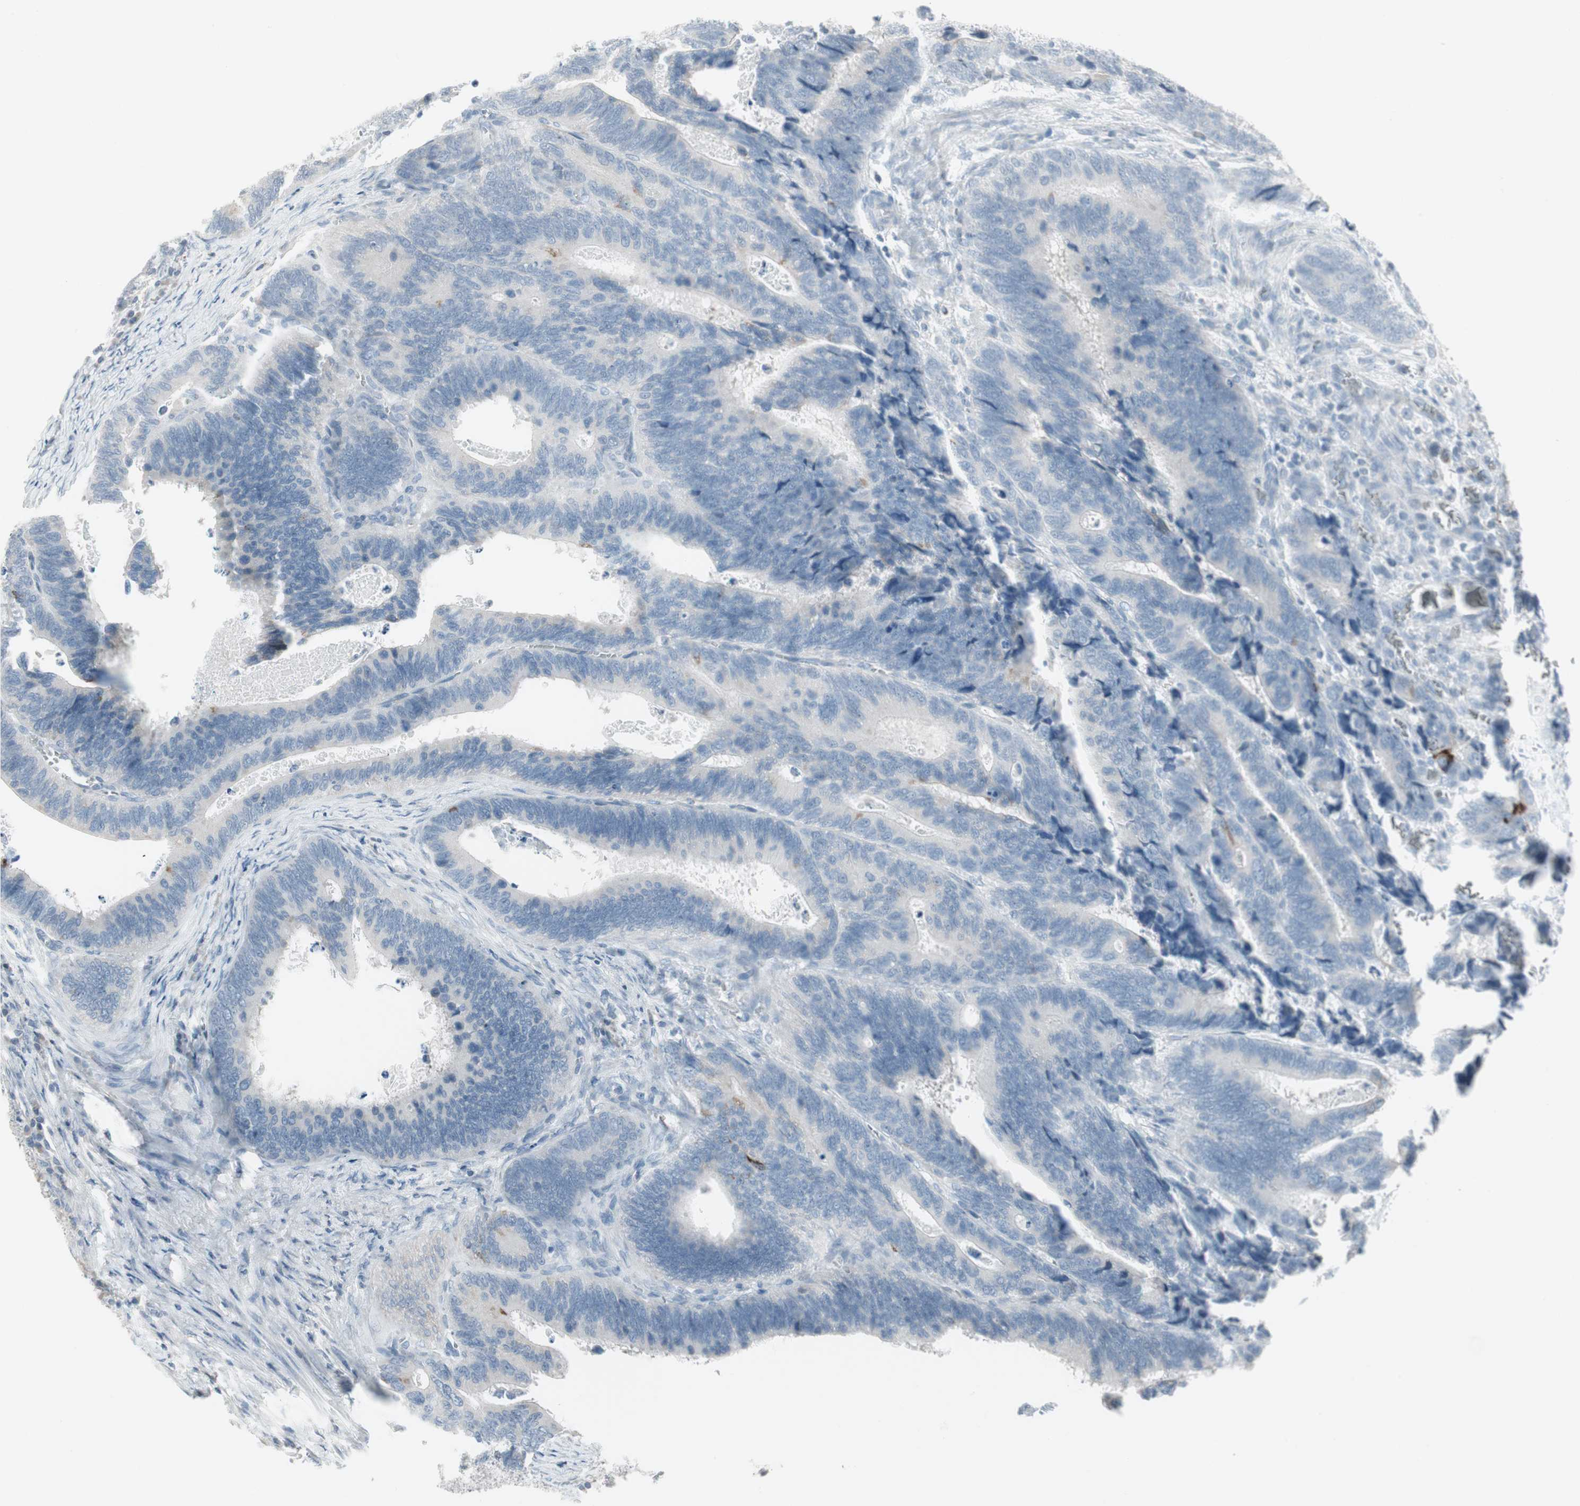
{"staining": {"intensity": "negative", "quantity": "none", "location": "none"}, "tissue": "colorectal cancer", "cell_type": "Tumor cells", "image_type": "cancer", "snomed": [{"axis": "morphology", "description": "Adenocarcinoma, NOS"}, {"axis": "topography", "description": "Colon"}], "caption": "Immunohistochemical staining of human colorectal cancer (adenocarcinoma) displays no significant staining in tumor cells. Brightfield microscopy of immunohistochemistry (IHC) stained with DAB (3,3'-diaminobenzidine) (brown) and hematoxylin (blue), captured at high magnification.", "gene": "ARG2", "patient": {"sex": "male", "age": 72}}